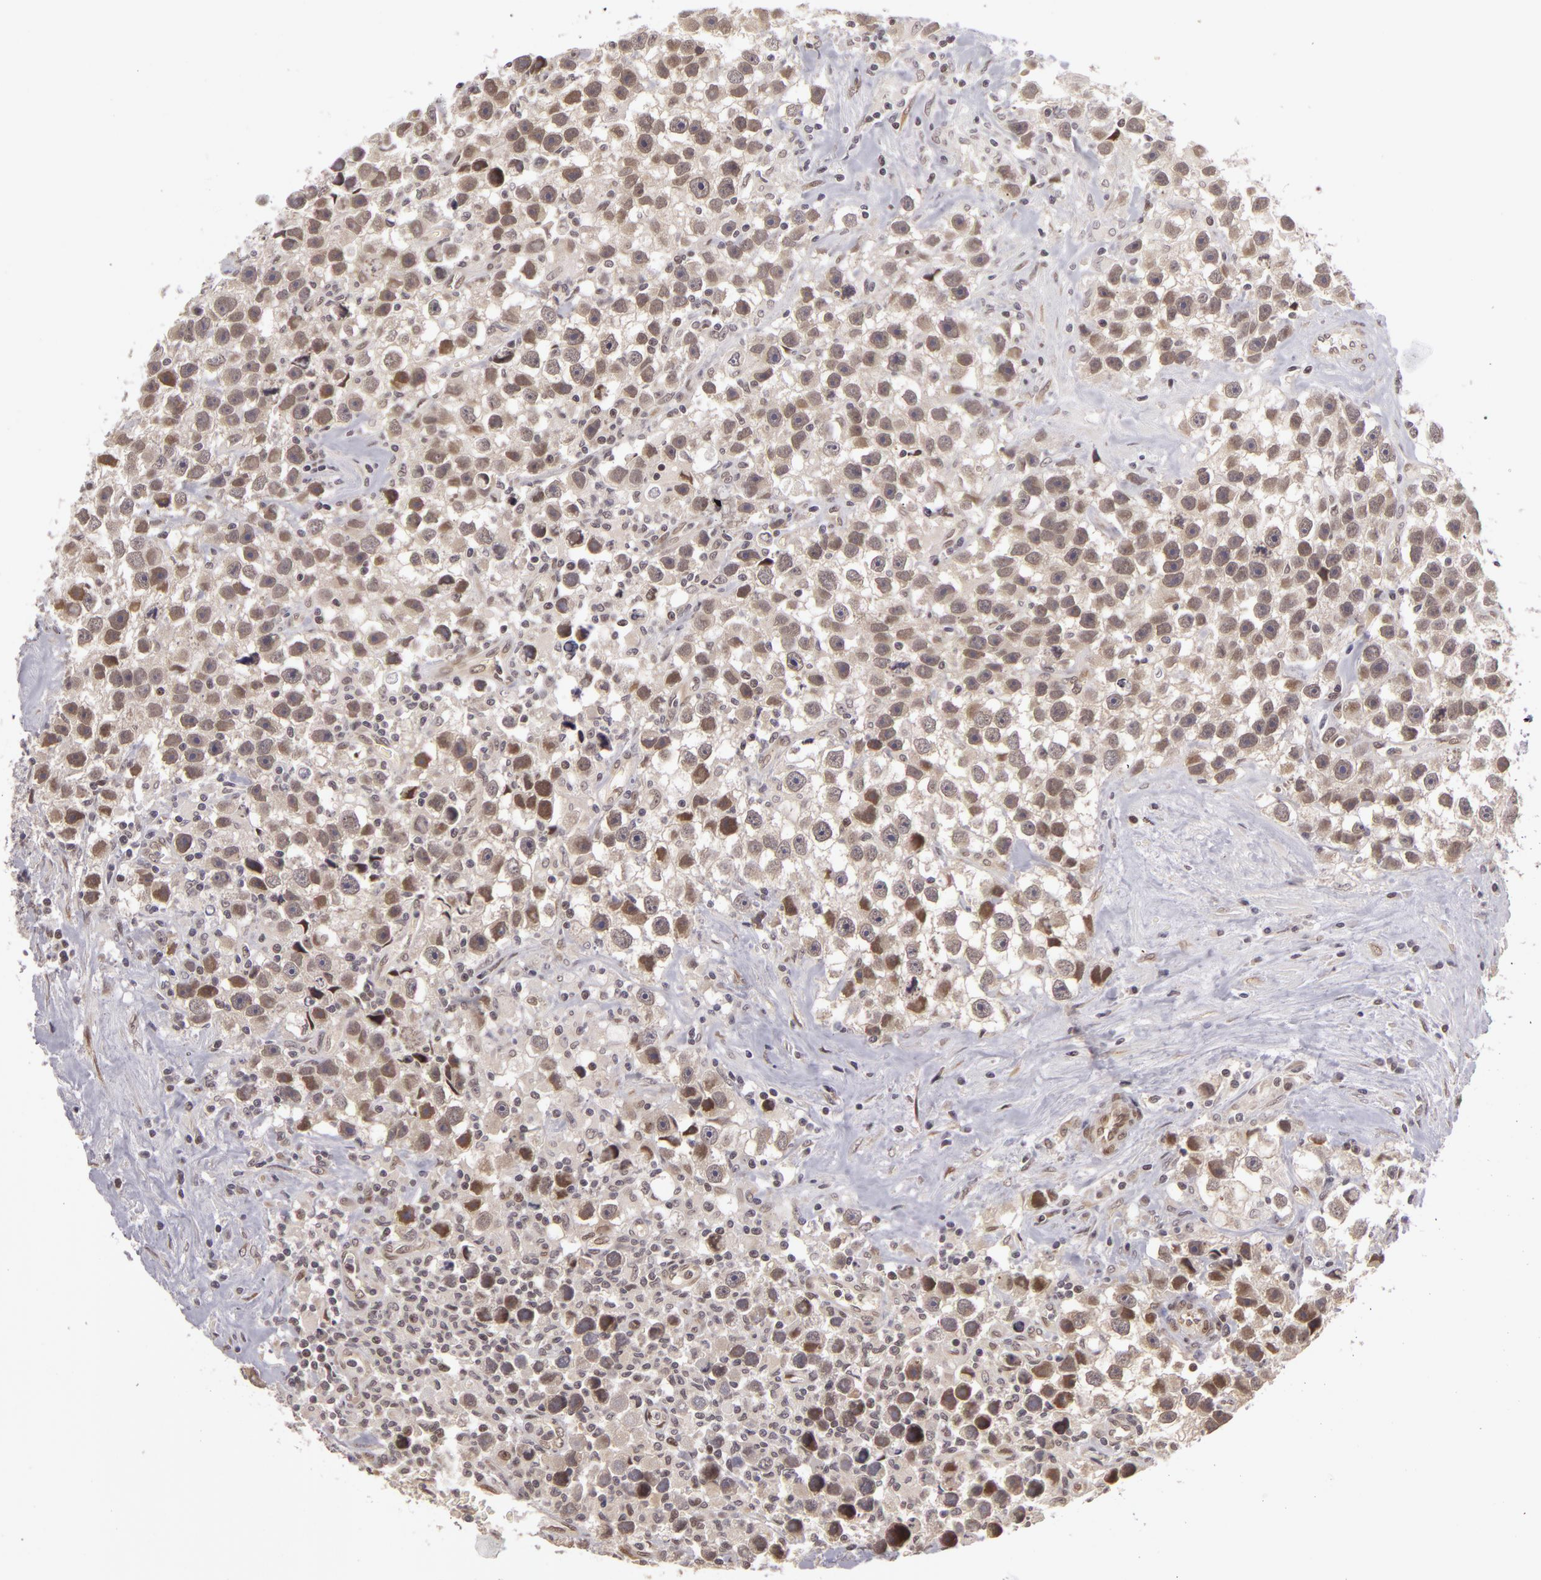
{"staining": {"intensity": "moderate", "quantity": "25%-75%", "location": "nuclear"}, "tissue": "testis cancer", "cell_type": "Tumor cells", "image_type": "cancer", "snomed": [{"axis": "morphology", "description": "Seminoma, NOS"}, {"axis": "topography", "description": "Testis"}], "caption": "There is medium levels of moderate nuclear positivity in tumor cells of testis cancer (seminoma), as demonstrated by immunohistochemical staining (brown color).", "gene": "ZNF133", "patient": {"sex": "male", "age": 43}}